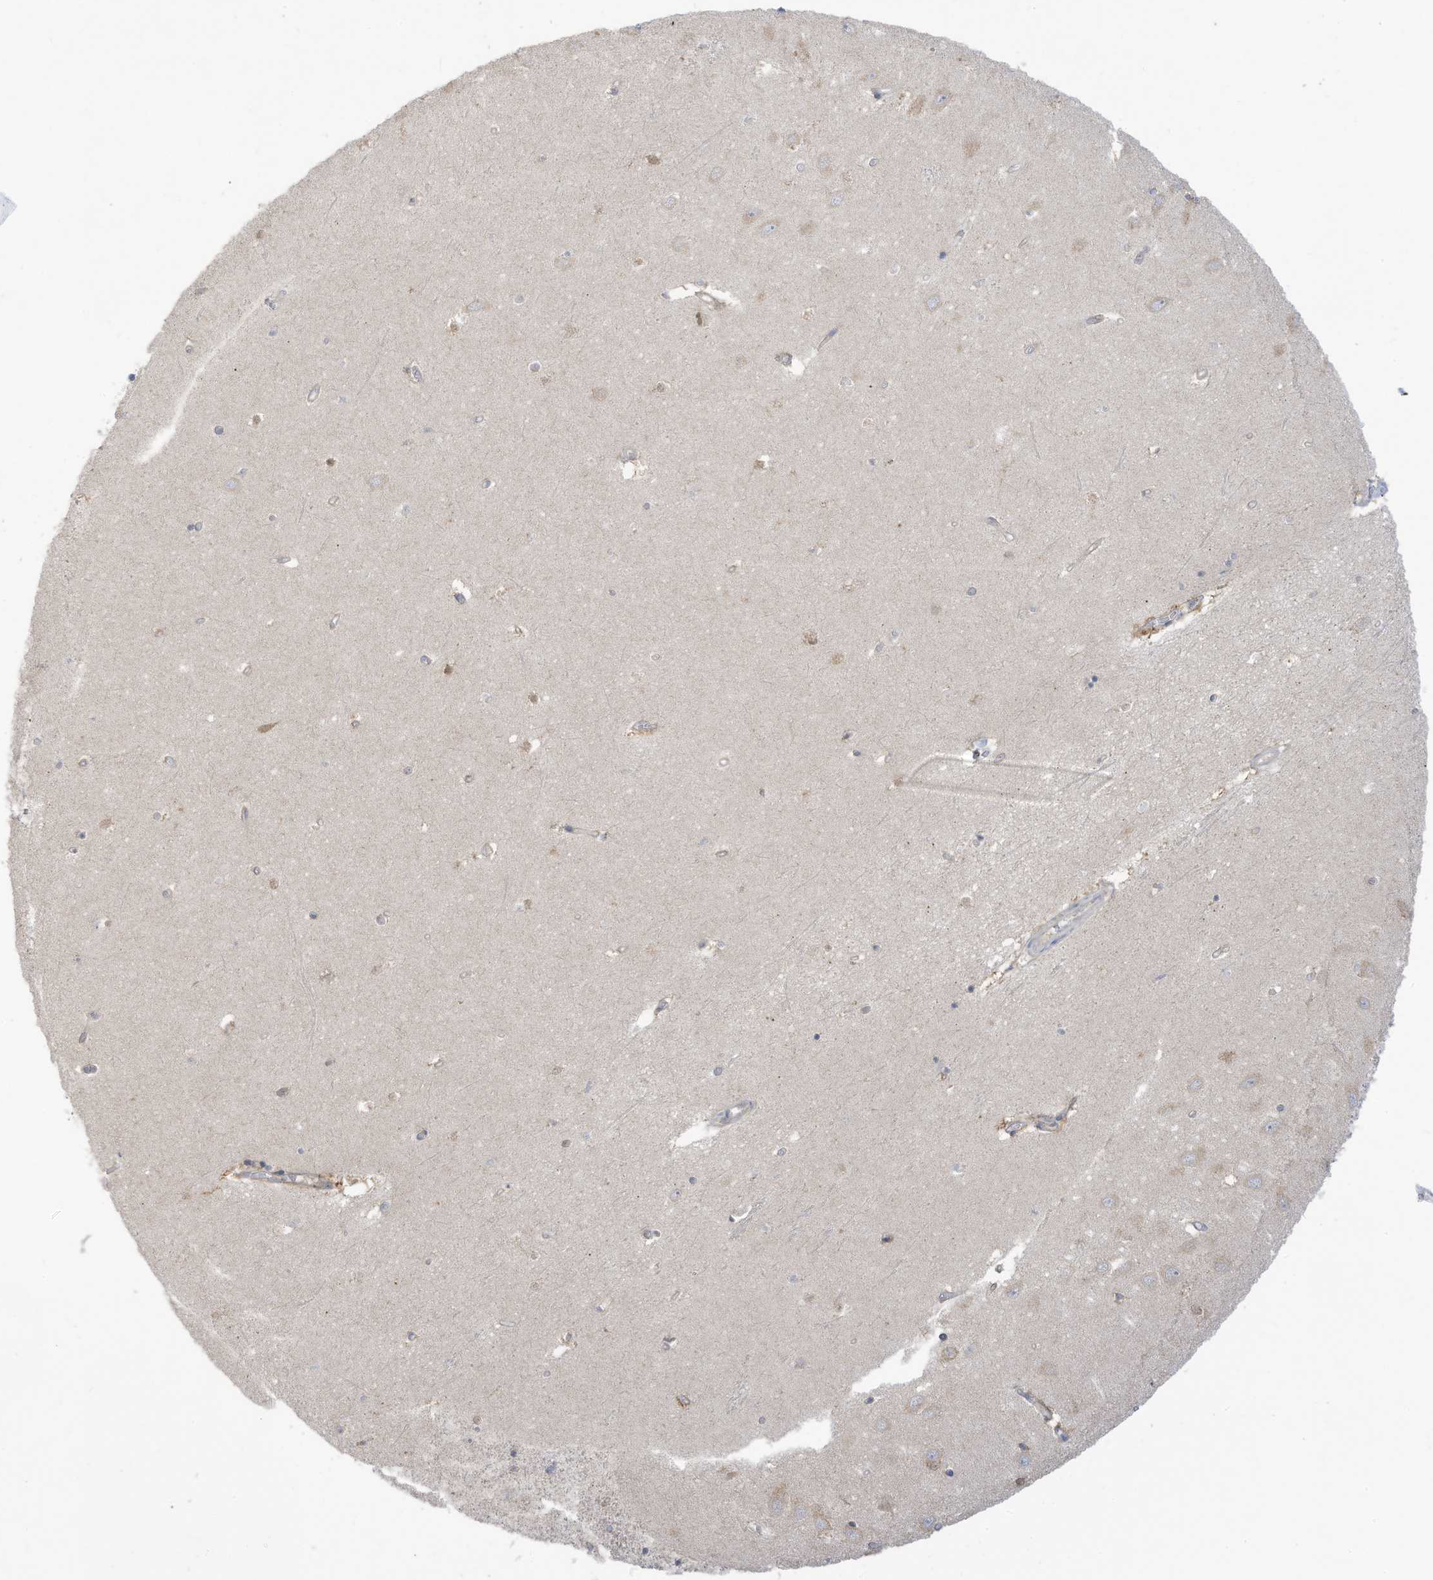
{"staining": {"intensity": "negative", "quantity": "none", "location": "none"}, "tissue": "hippocampus", "cell_type": "Glial cells", "image_type": "normal", "snomed": [{"axis": "morphology", "description": "Normal tissue, NOS"}, {"axis": "topography", "description": "Hippocampus"}], "caption": "High magnification brightfield microscopy of benign hippocampus stained with DAB (3,3'-diaminobenzidine) (brown) and counterstained with hematoxylin (blue): glial cells show no significant staining. Brightfield microscopy of immunohistochemistry stained with DAB (brown) and hematoxylin (blue), captured at high magnification.", "gene": "LRRN2", "patient": {"sex": "female", "age": 64}}